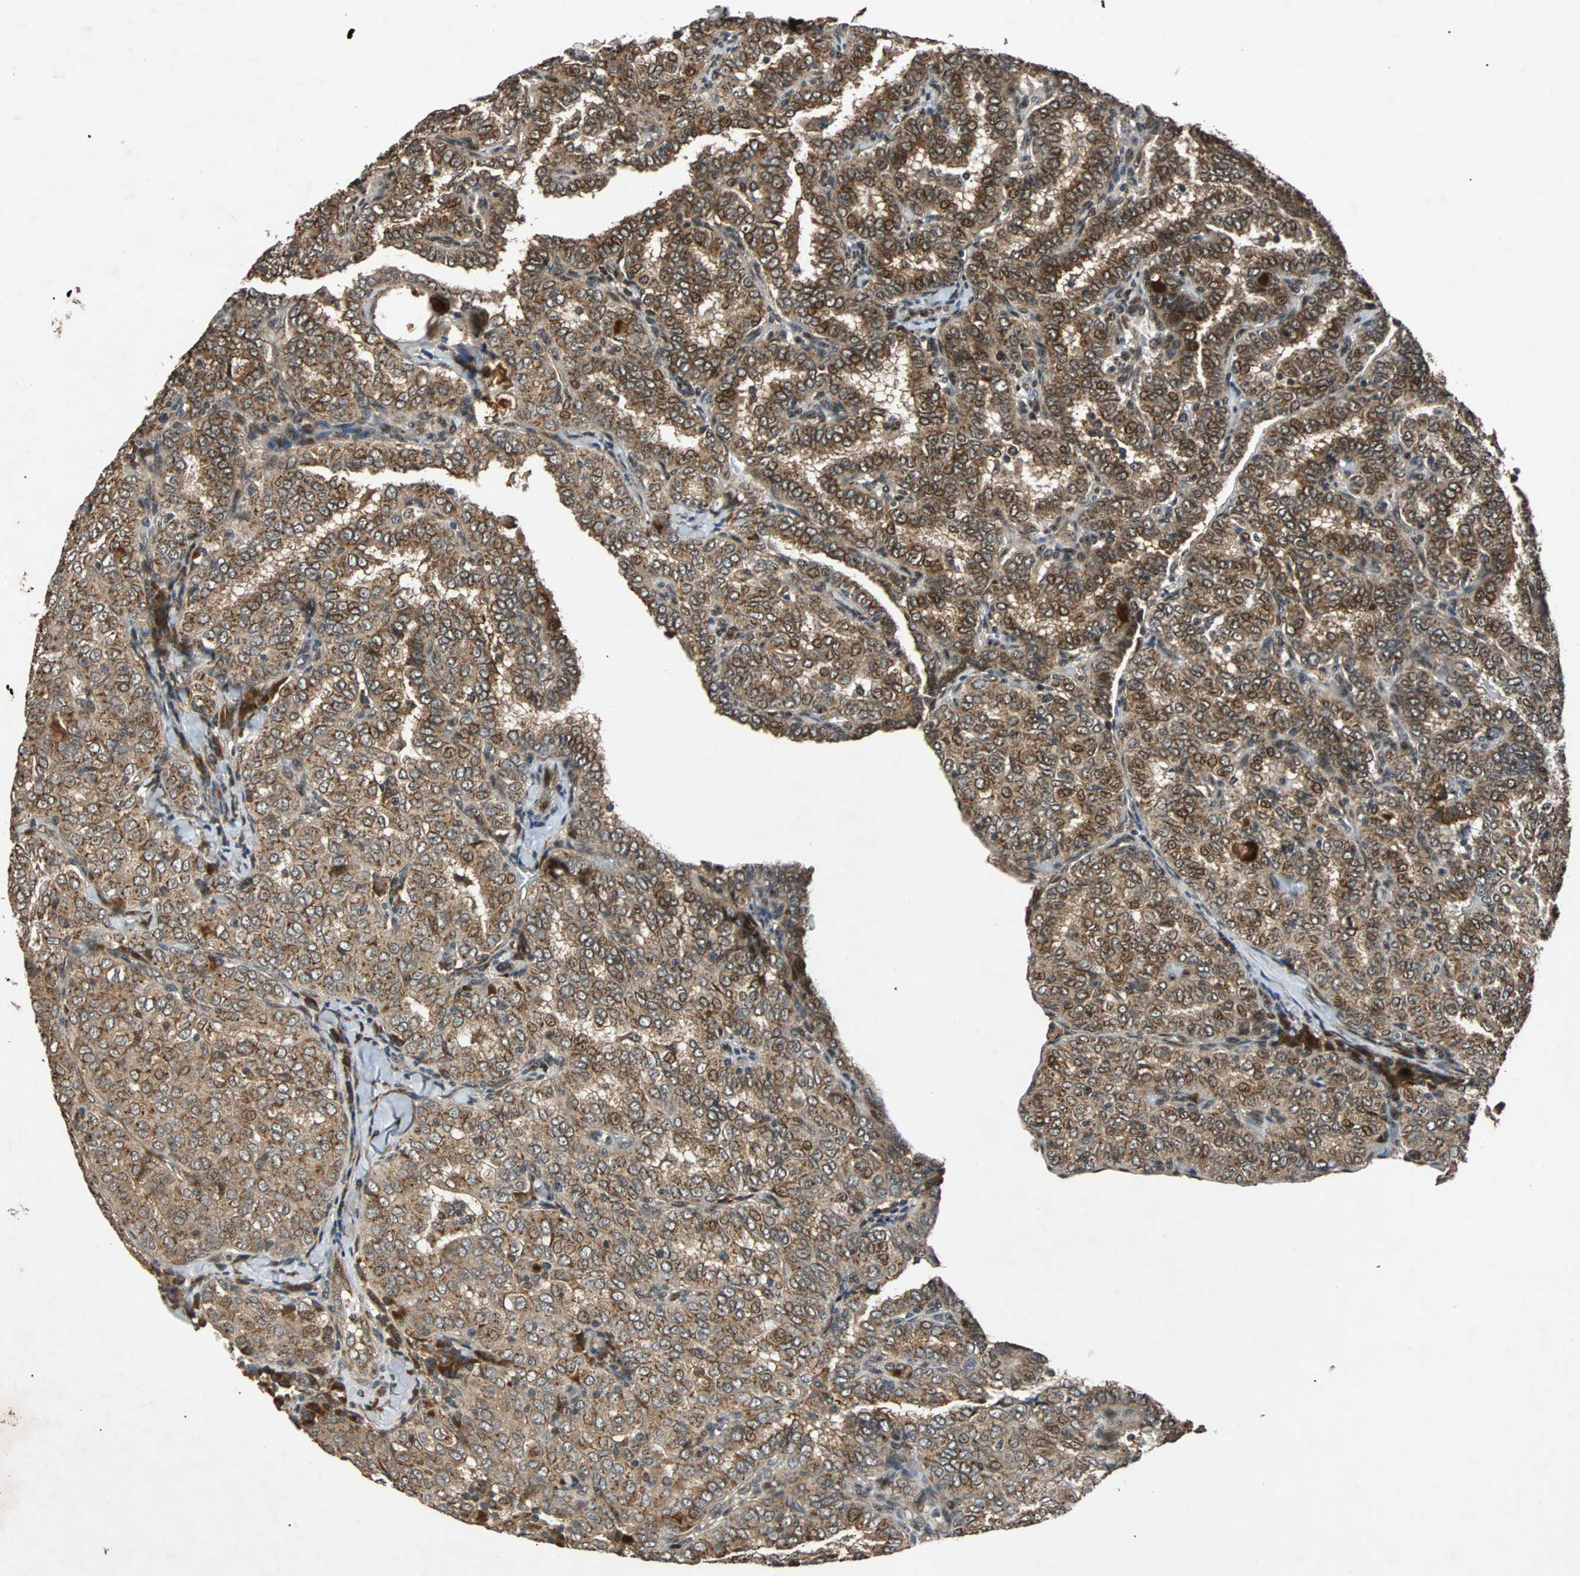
{"staining": {"intensity": "strong", "quantity": ">75%", "location": "cytoplasmic/membranous,nuclear"}, "tissue": "thyroid cancer", "cell_type": "Tumor cells", "image_type": "cancer", "snomed": [{"axis": "morphology", "description": "Papillary adenocarcinoma, NOS"}, {"axis": "topography", "description": "Thyroid gland"}], "caption": "High-magnification brightfield microscopy of thyroid cancer (papillary adenocarcinoma) stained with DAB (3,3'-diaminobenzidine) (brown) and counterstained with hematoxylin (blue). tumor cells exhibit strong cytoplasmic/membranous and nuclear expression is identified in approximately>75% of cells.", "gene": "USP31", "patient": {"sex": "female", "age": 30}}